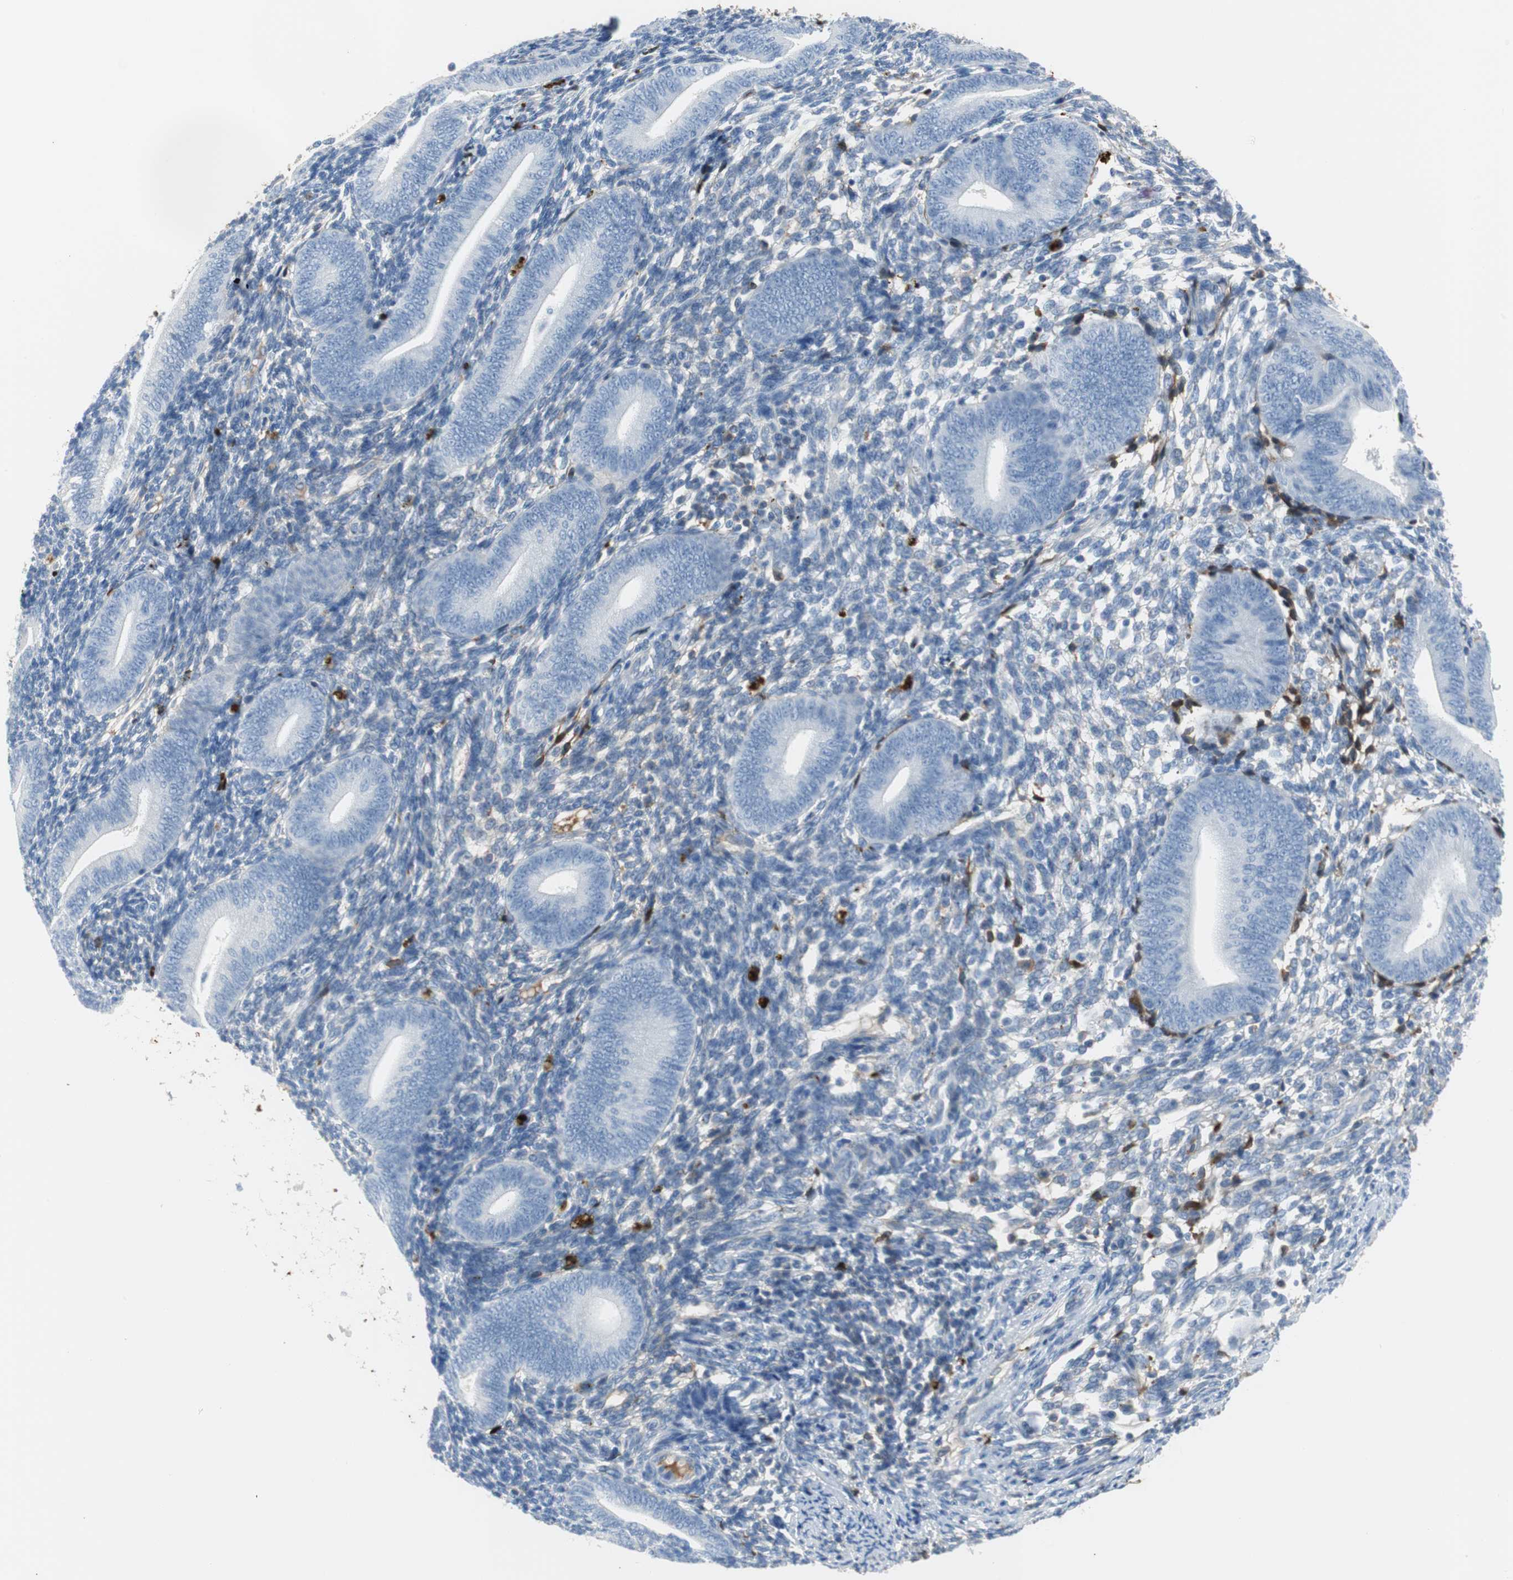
{"staining": {"intensity": "weak", "quantity": "<25%", "location": "cytoplasmic/membranous"}, "tissue": "endometrium", "cell_type": "Cells in endometrial stroma", "image_type": "normal", "snomed": [{"axis": "morphology", "description": "Normal tissue, NOS"}, {"axis": "topography", "description": "Uterus"}, {"axis": "topography", "description": "Endometrium"}], "caption": "A high-resolution micrograph shows IHC staining of benign endometrium, which shows no significant positivity in cells in endometrial stroma.", "gene": "APCS", "patient": {"sex": "female", "age": 33}}